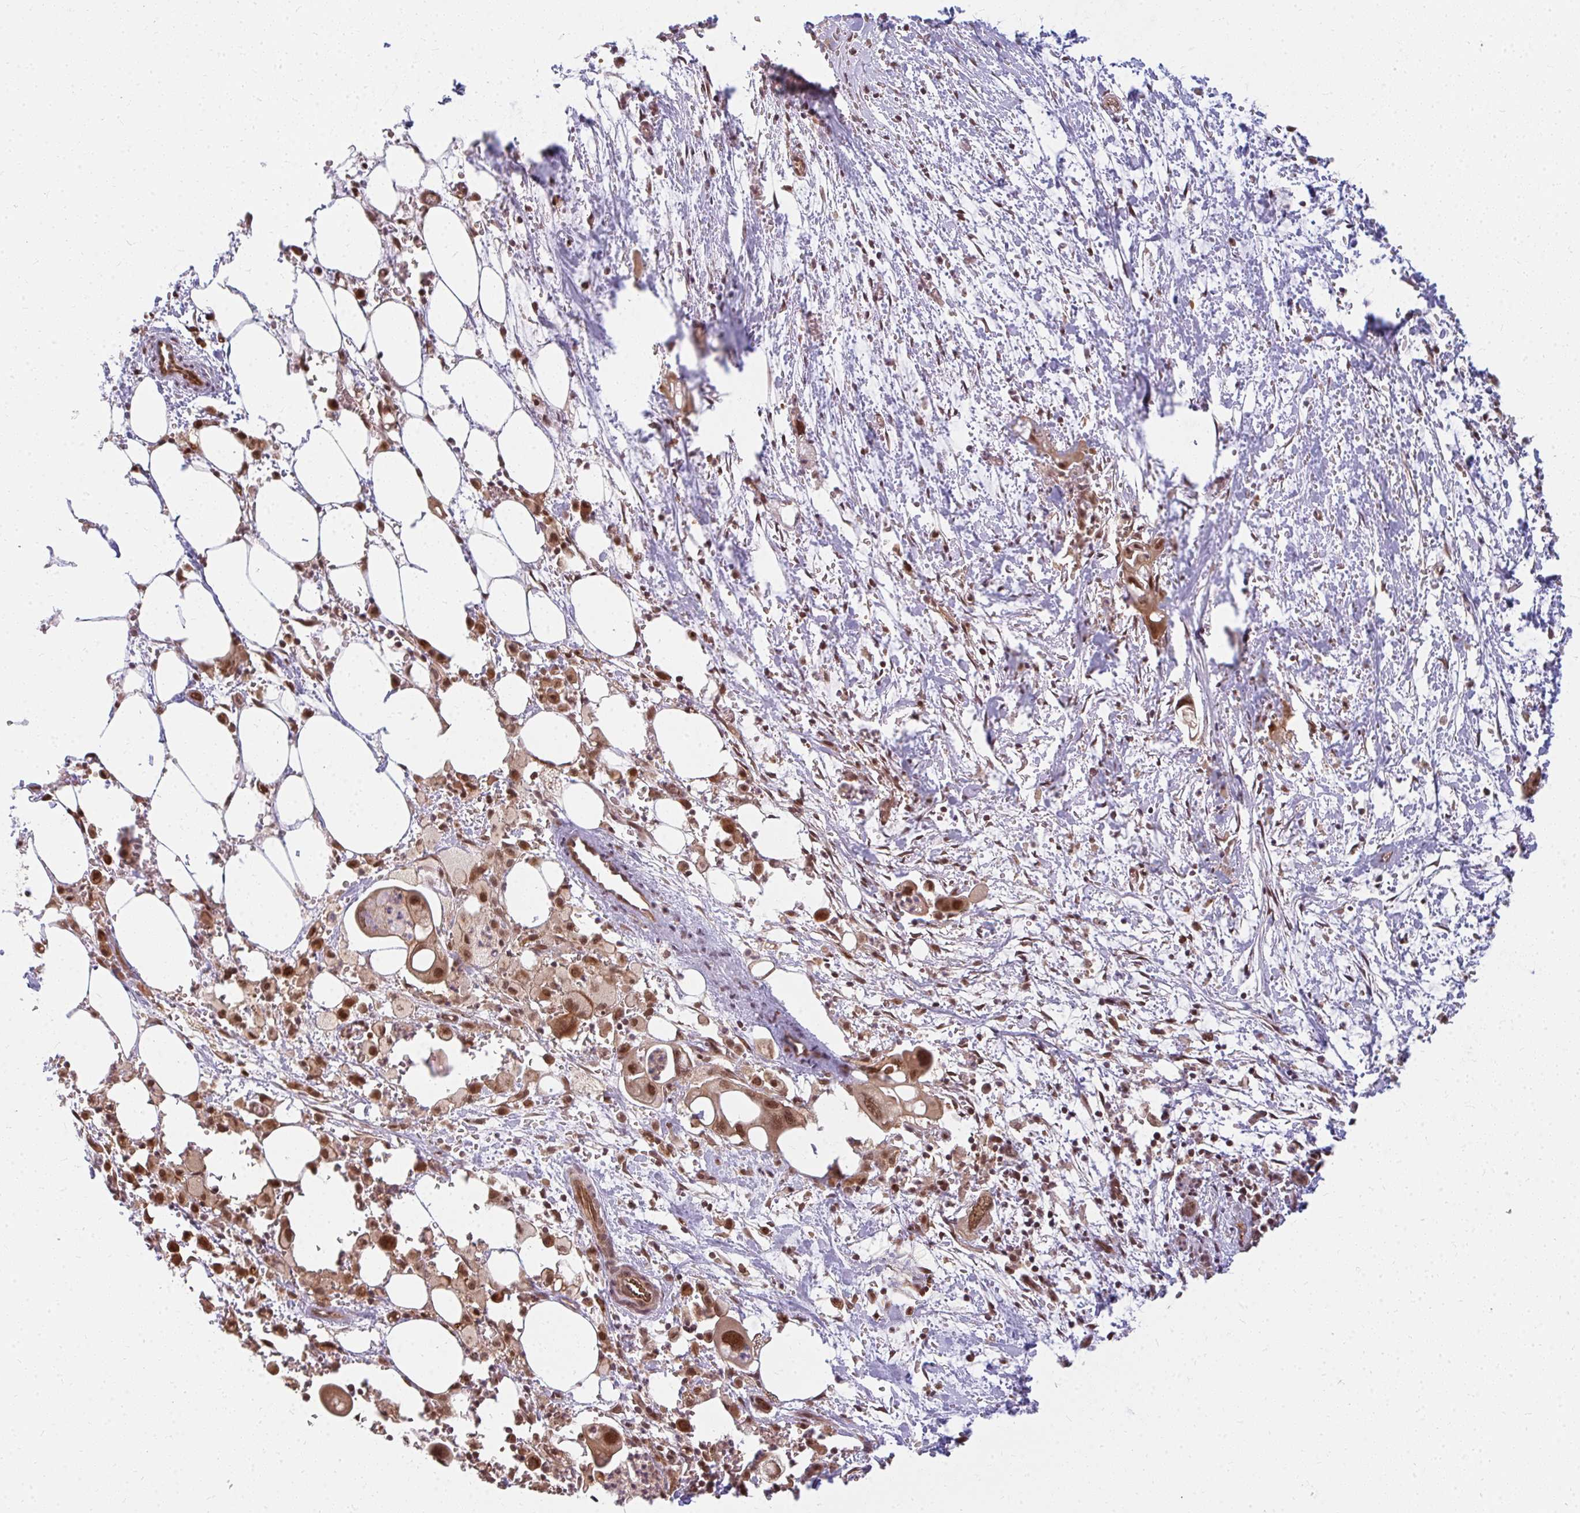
{"staining": {"intensity": "moderate", "quantity": ">75%", "location": "nuclear"}, "tissue": "pancreatic cancer", "cell_type": "Tumor cells", "image_type": "cancer", "snomed": [{"axis": "morphology", "description": "Adenocarcinoma, NOS"}, {"axis": "topography", "description": "Pancreas"}], "caption": "IHC staining of pancreatic adenocarcinoma, which reveals medium levels of moderate nuclear expression in approximately >75% of tumor cells indicating moderate nuclear protein expression. The staining was performed using DAB (brown) for protein detection and nuclei were counterstained in hematoxylin (blue).", "gene": "GTF3C6", "patient": {"sex": "male", "age": 61}}